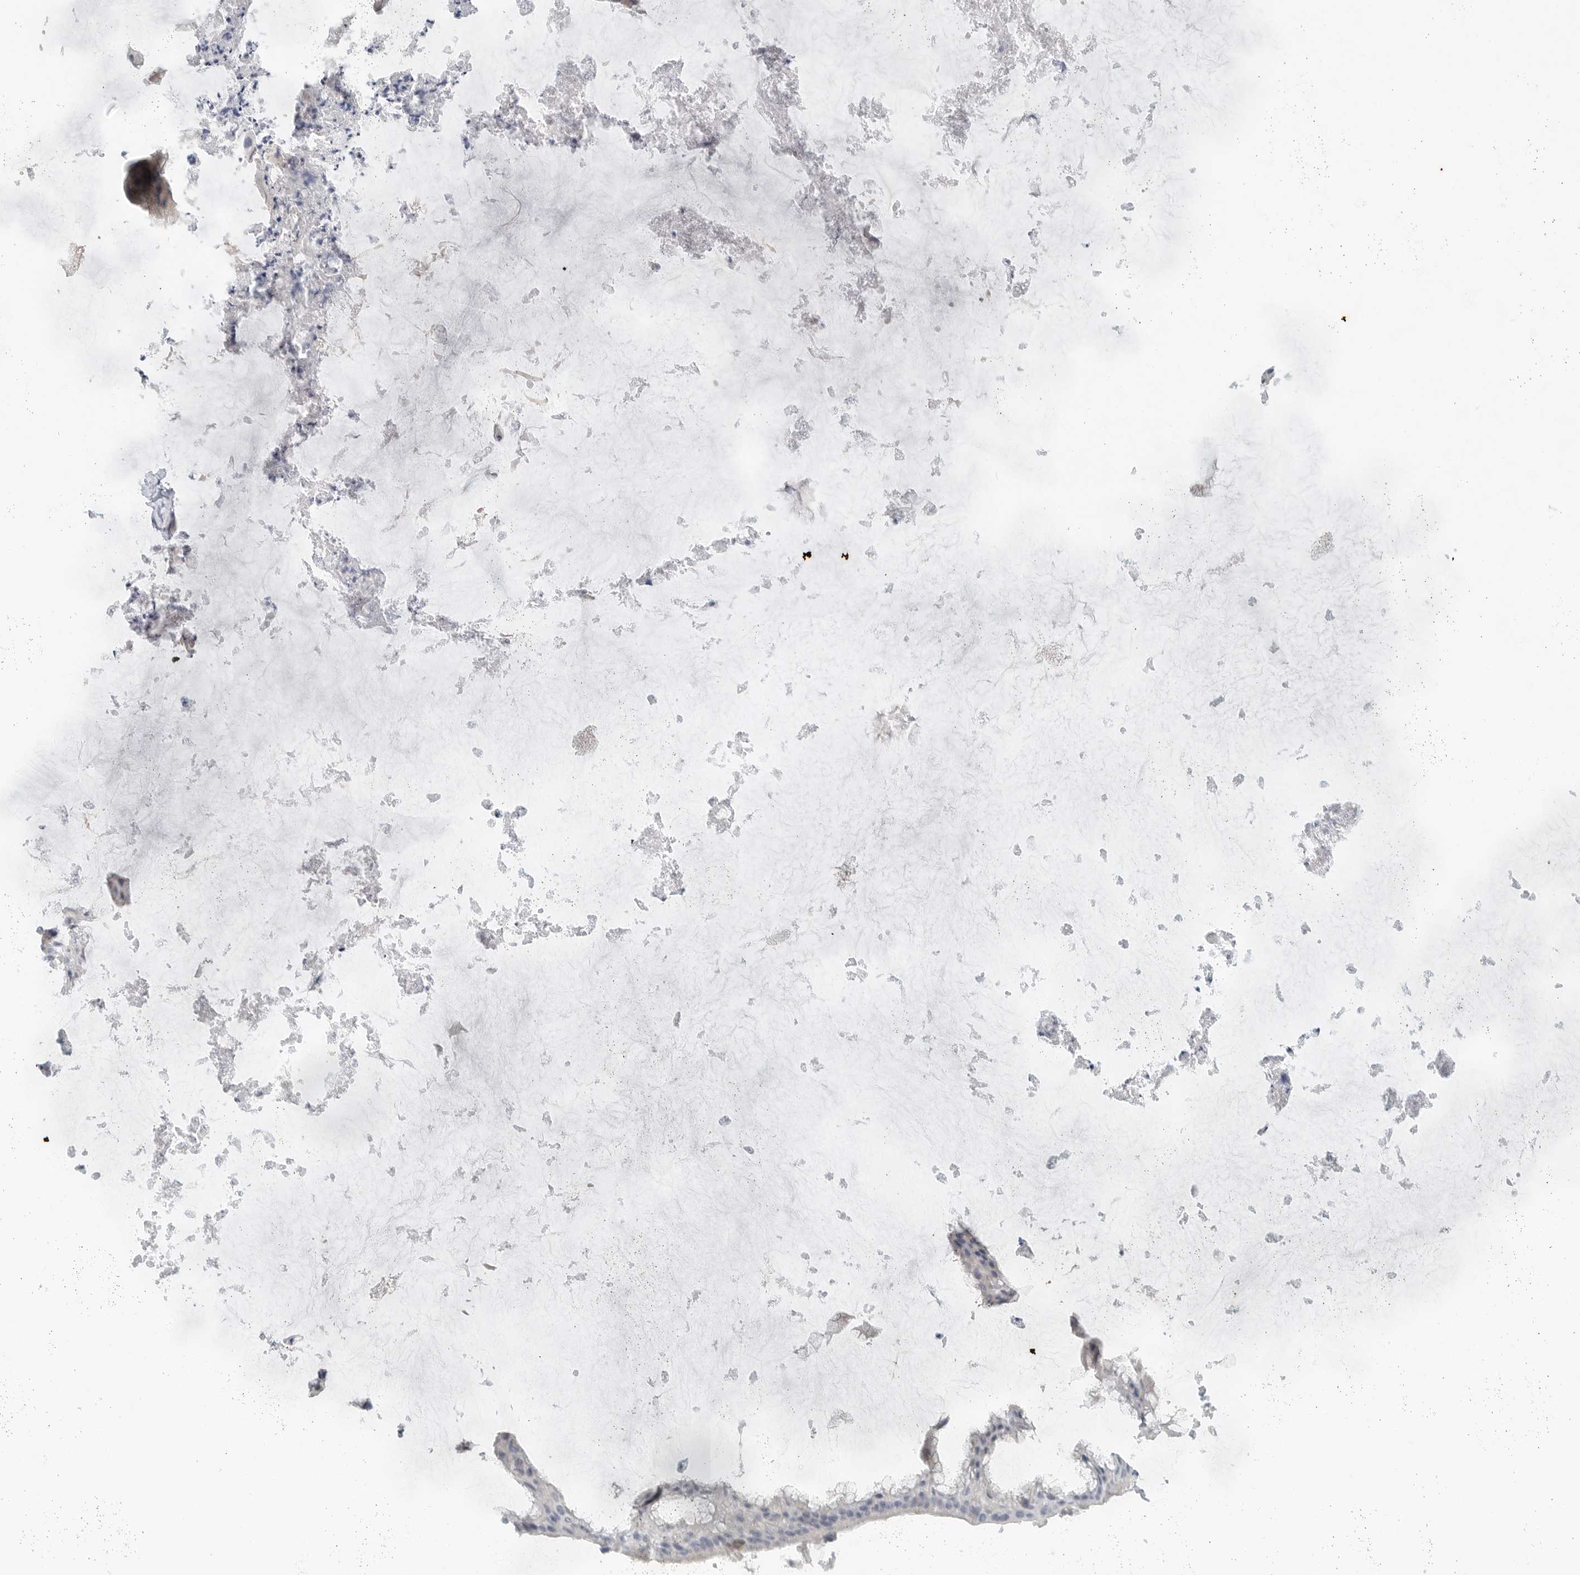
{"staining": {"intensity": "negative", "quantity": "none", "location": "none"}, "tissue": "ovarian cancer", "cell_type": "Tumor cells", "image_type": "cancer", "snomed": [{"axis": "morphology", "description": "Cystadenocarcinoma, mucinous, NOS"}, {"axis": "topography", "description": "Ovary"}], "caption": "Tumor cells are negative for protein expression in human ovarian cancer (mucinous cystadenocarcinoma).", "gene": "PAM", "patient": {"sex": "female", "age": 61}}